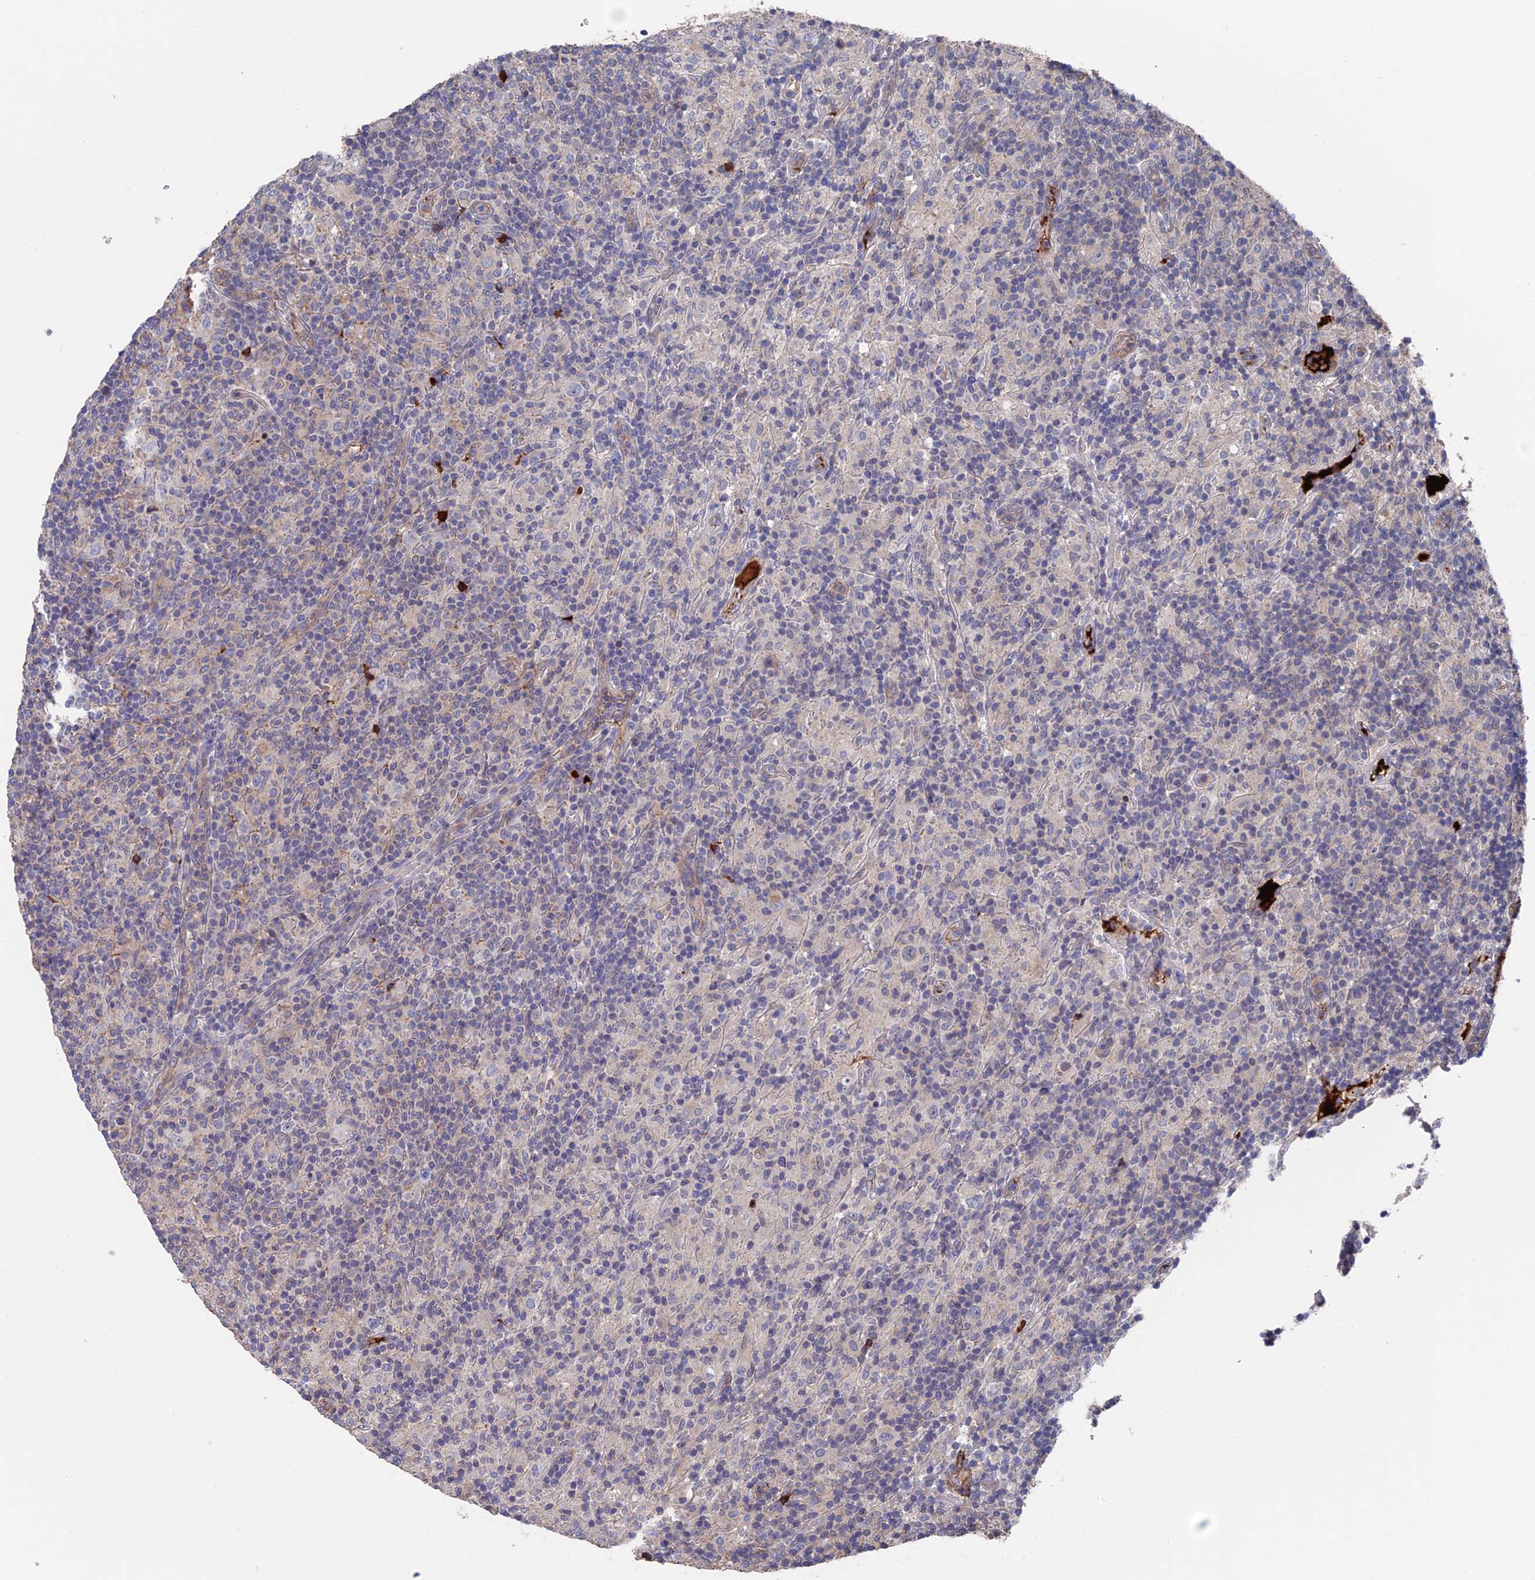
{"staining": {"intensity": "negative", "quantity": "none", "location": "none"}, "tissue": "lymphoma", "cell_type": "Tumor cells", "image_type": "cancer", "snomed": [{"axis": "morphology", "description": "Hodgkin's disease, NOS"}, {"axis": "topography", "description": "Lymph node"}], "caption": "Lymphoma was stained to show a protein in brown. There is no significant positivity in tumor cells.", "gene": "HPF1", "patient": {"sex": "male", "age": 70}}